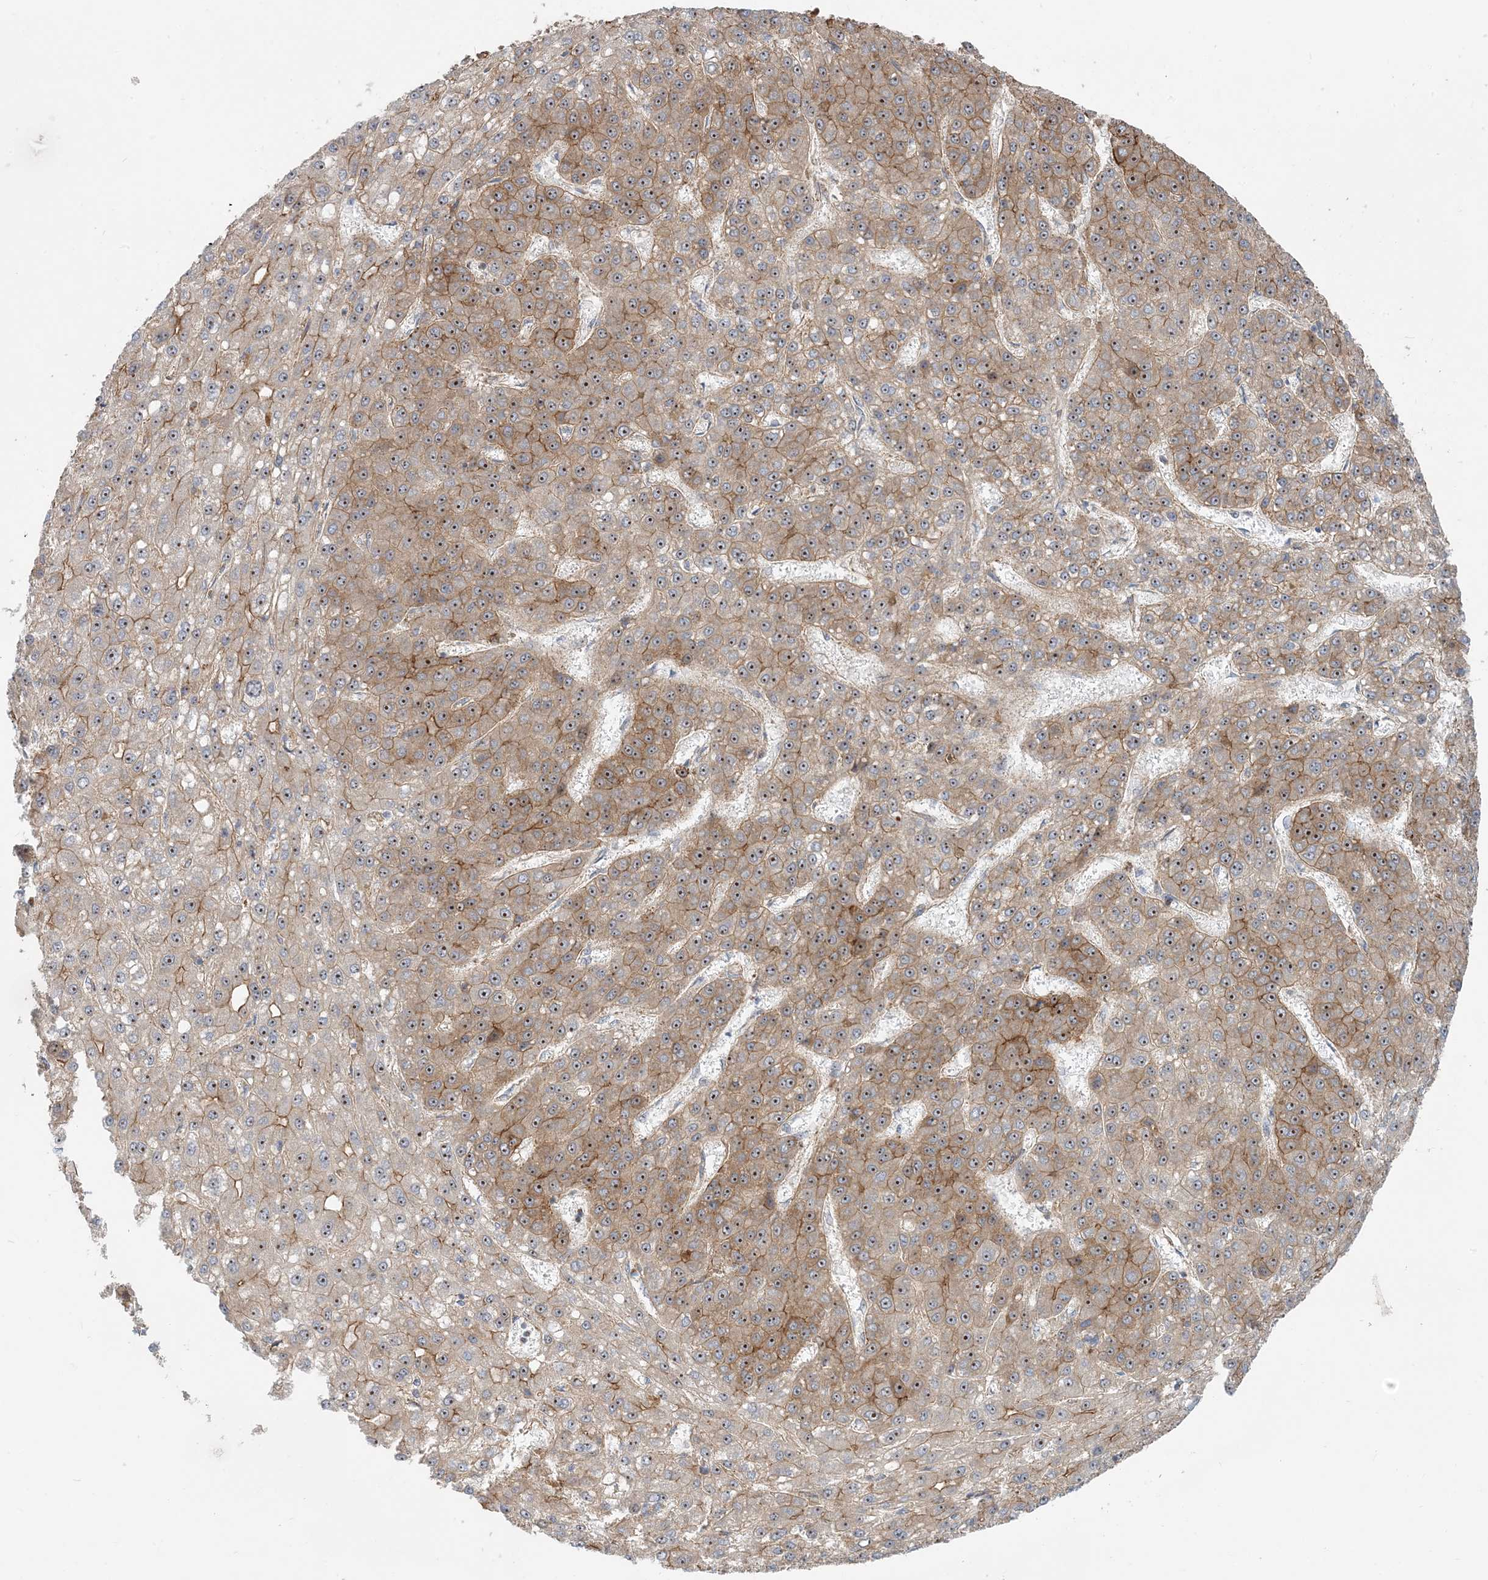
{"staining": {"intensity": "moderate", "quantity": ">75%", "location": "cytoplasmic/membranous,nuclear"}, "tissue": "liver cancer", "cell_type": "Tumor cells", "image_type": "cancer", "snomed": [{"axis": "morphology", "description": "Carcinoma, Hepatocellular, NOS"}, {"axis": "topography", "description": "Liver"}], "caption": "A brown stain labels moderate cytoplasmic/membranous and nuclear expression of a protein in liver hepatocellular carcinoma tumor cells.", "gene": "MYL5", "patient": {"sex": "male", "age": 67}}